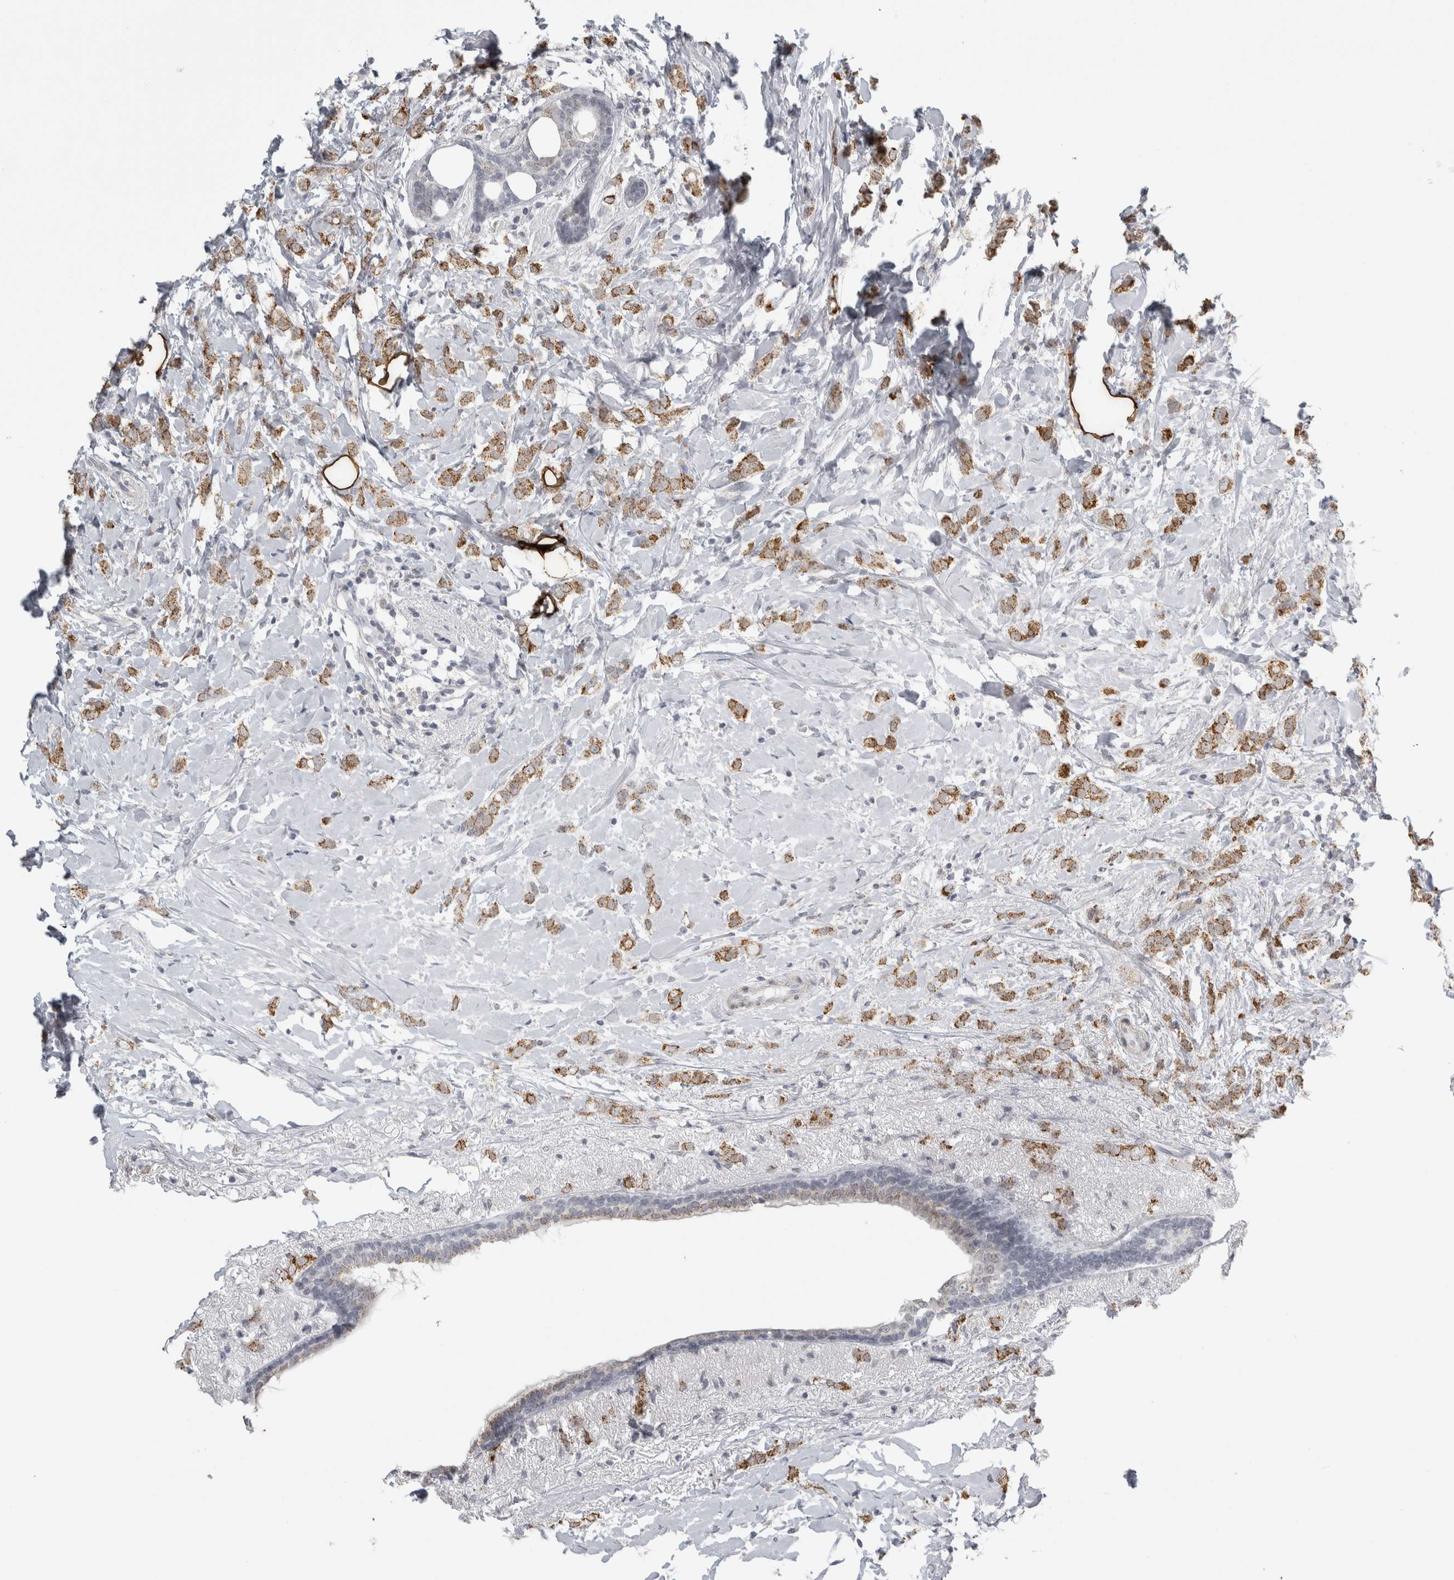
{"staining": {"intensity": "moderate", "quantity": ">75%", "location": "cytoplasmic/membranous"}, "tissue": "breast cancer", "cell_type": "Tumor cells", "image_type": "cancer", "snomed": [{"axis": "morphology", "description": "Normal tissue, NOS"}, {"axis": "morphology", "description": "Lobular carcinoma"}, {"axis": "topography", "description": "Breast"}], "caption": "Immunohistochemistry staining of breast lobular carcinoma, which displays medium levels of moderate cytoplasmic/membranous staining in approximately >75% of tumor cells indicating moderate cytoplasmic/membranous protein positivity. The staining was performed using DAB (3,3'-diaminobenzidine) (brown) for protein detection and nuclei were counterstained in hematoxylin (blue).", "gene": "PLIN1", "patient": {"sex": "female", "age": 47}}